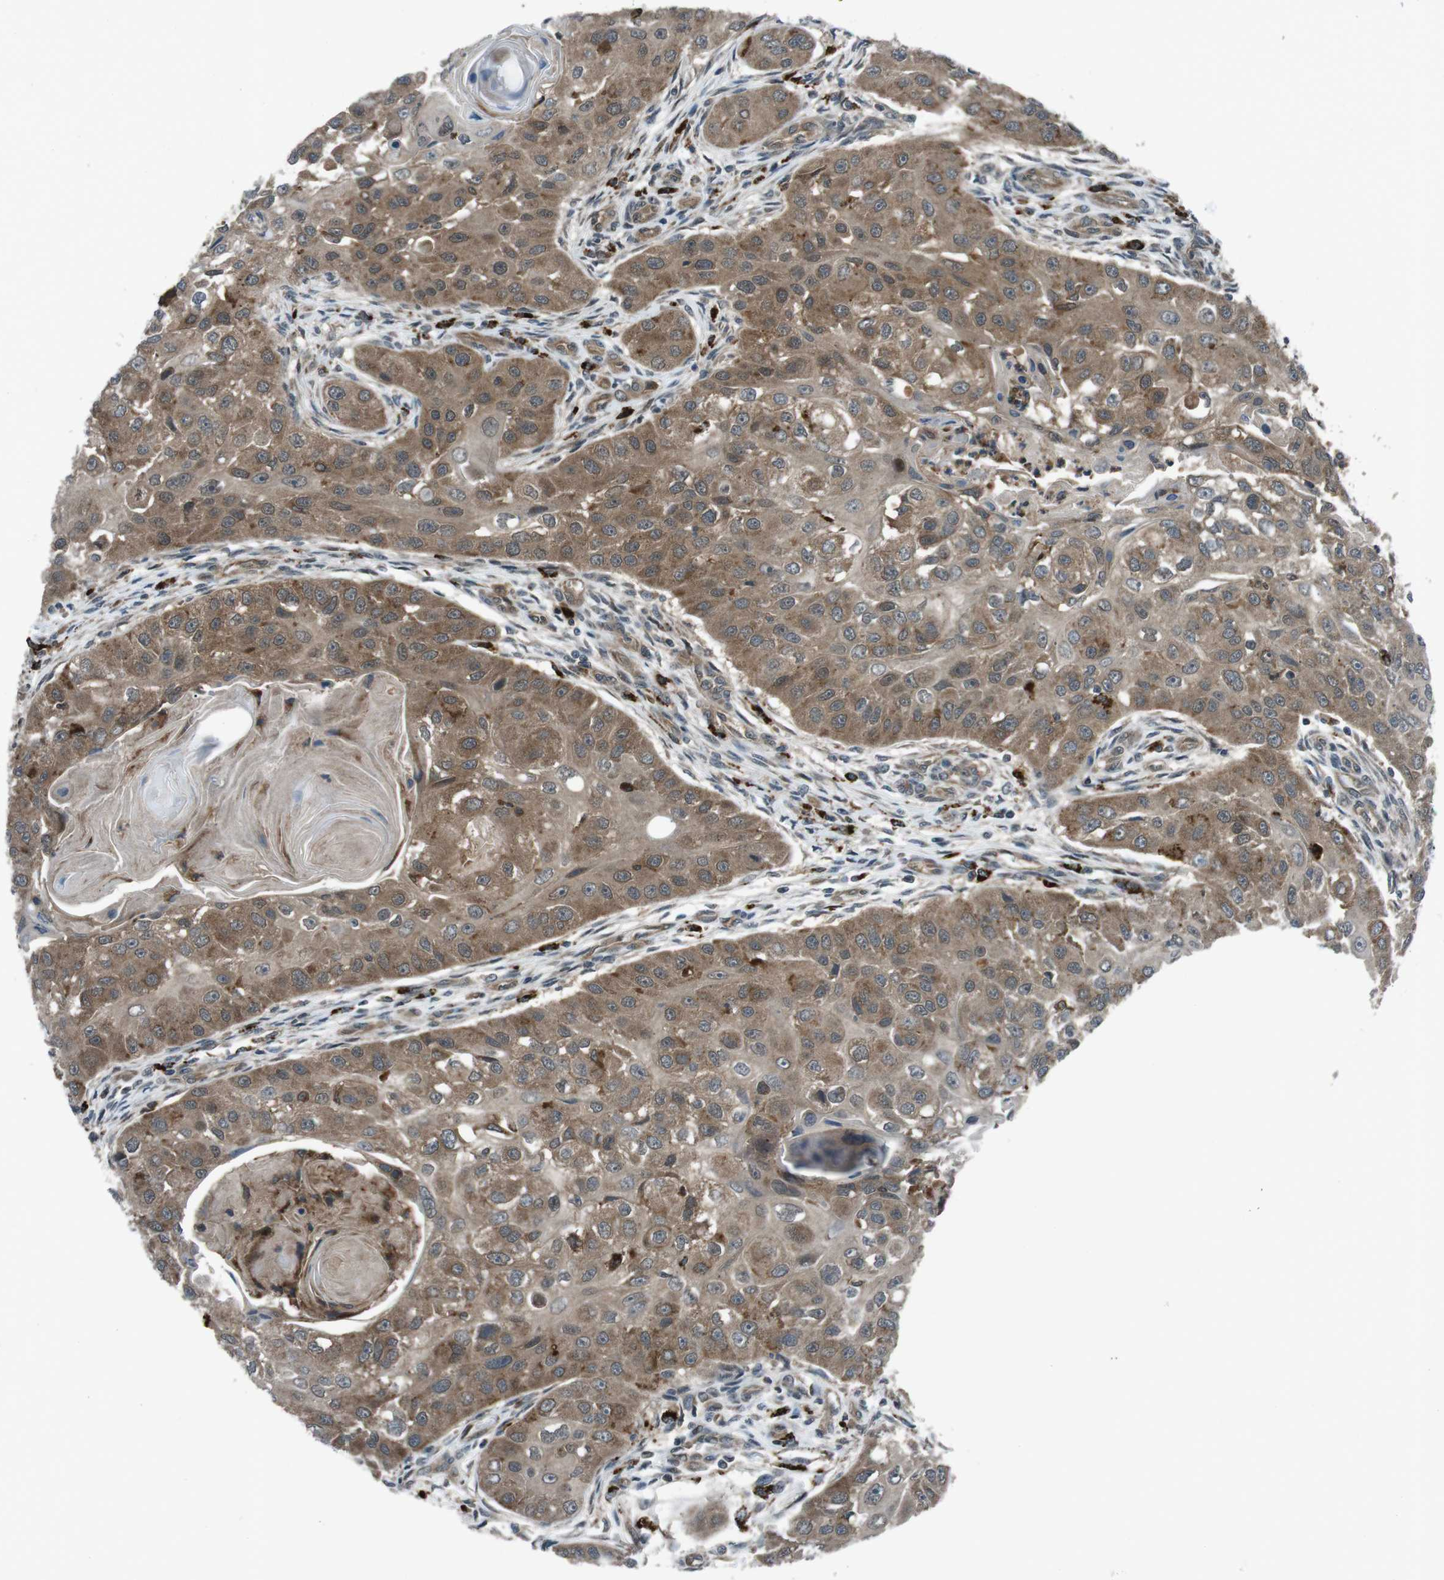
{"staining": {"intensity": "moderate", "quantity": ">75%", "location": "cytoplasmic/membranous"}, "tissue": "head and neck cancer", "cell_type": "Tumor cells", "image_type": "cancer", "snomed": [{"axis": "morphology", "description": "Normal tissue, NOS"}, {"axis": "morphology", "description": "Squamous cell carcinoma, NOS"}, {"axis": "topography", "description": "Skeletal muscle"}, {"axis": "topography", "description": "Head-Neck"}], "caption": "Head and neck cancer (squamous cell carcinoma) tissue displays moderate cytoplasmic/membranous positivity in approximately >75% of tumor cells (Brightfield microscopy of DAB IHC at high magnification).", "gene": "SLC27A4", "patient": {"sex": "male", "age": 51}}